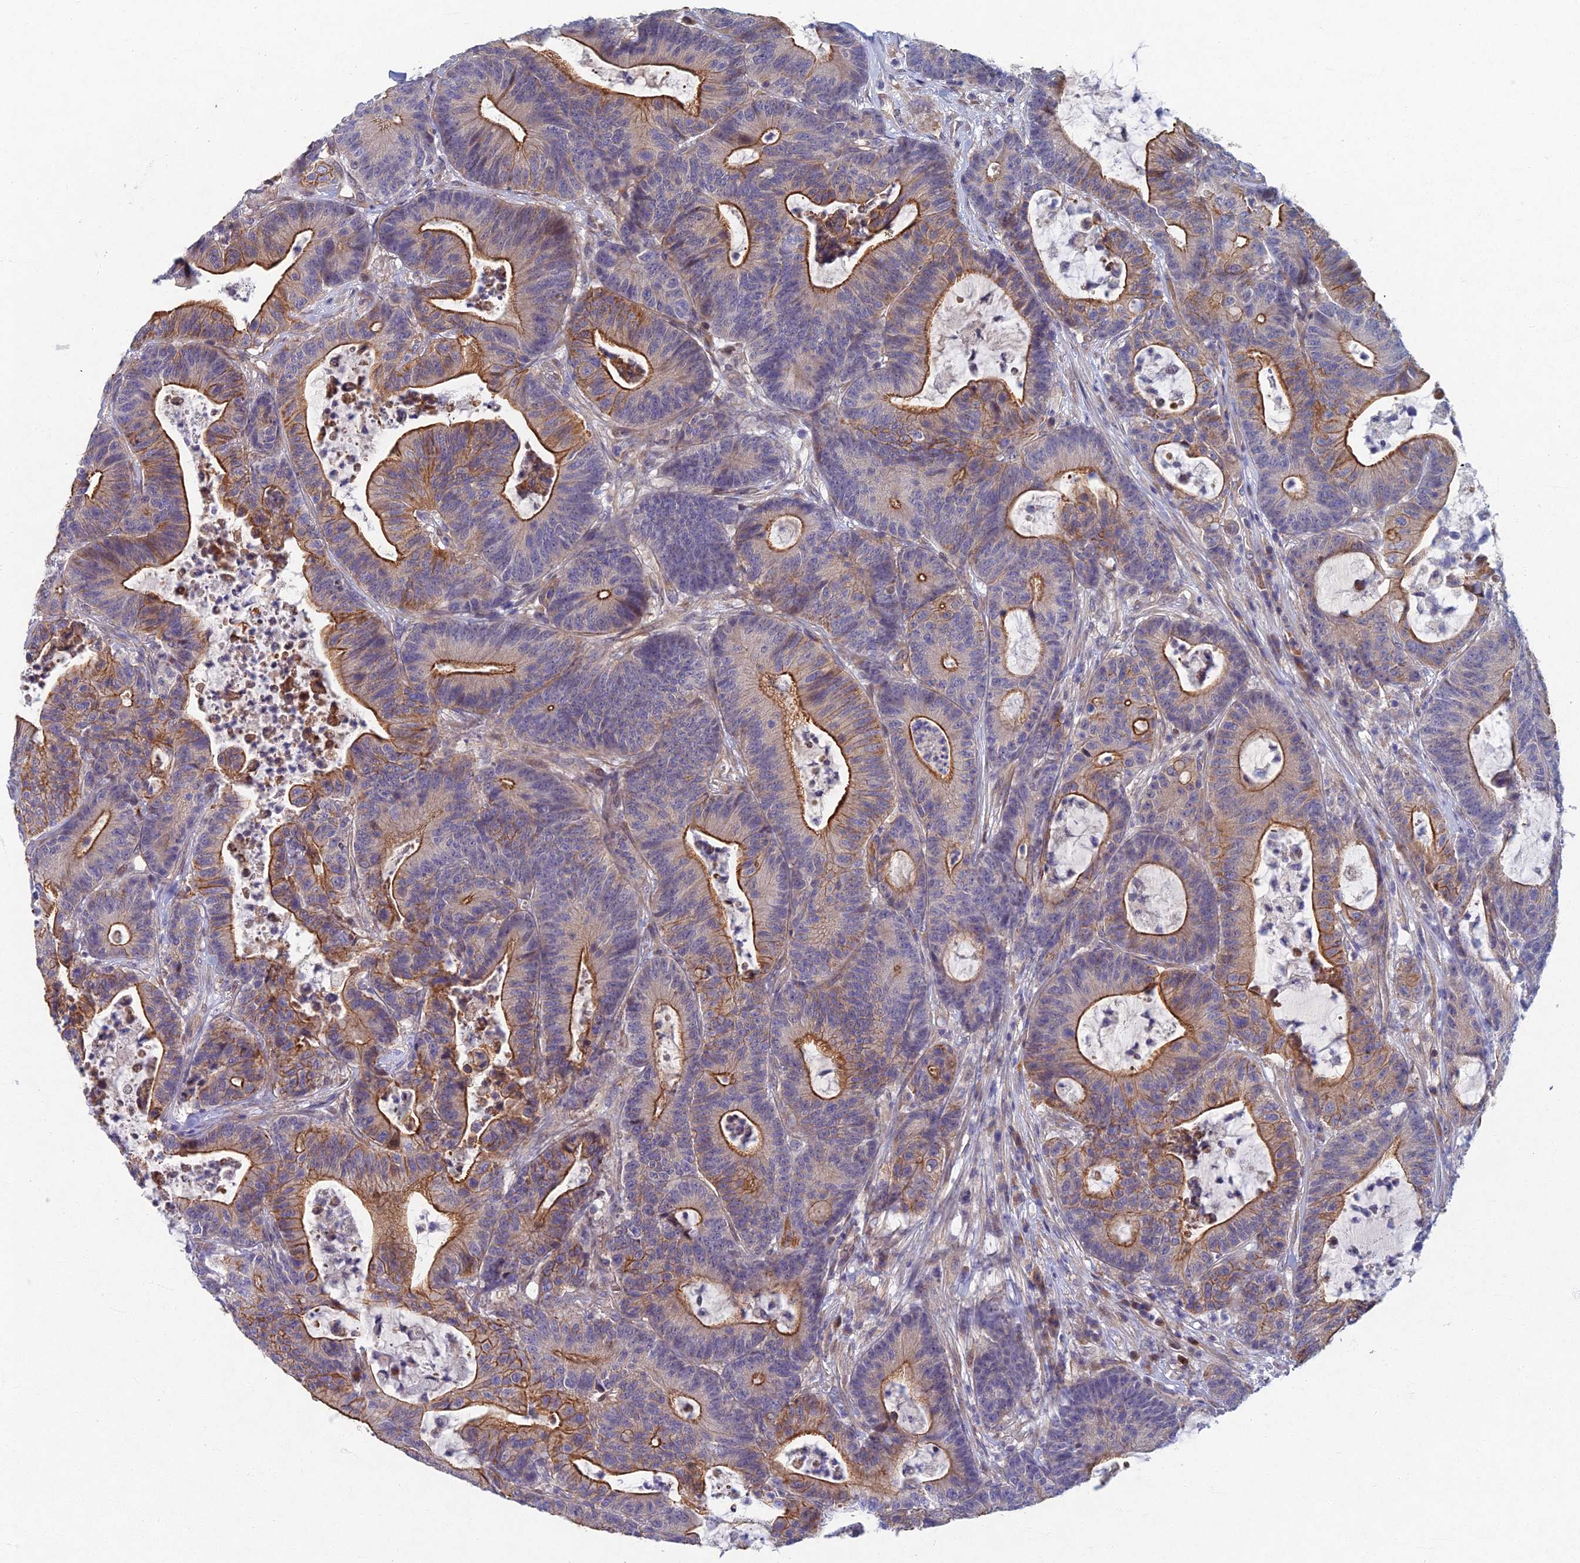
{"staining": {"intensity": "strong", "quantity": "25%-75%", "location": "cytoplasmic/membranous"}, "tissue": "colorectal cancer", "cell_type": "Tumor cells", "image_type": "cancer", "snomed": [{"axis": "morphology", "description": "Adenocarcinoma, NOS"}, {"axis": "topography", "description": "Colon"}], "caption": "Immunohistochemical staining of colorectal cancer (adenocarcinoma) displays strong cytoplasmic/membranous protein staining in approximately 25%-75% of tumor cells.", "gene": "RHBDL2", "patient": {"sex": "female", "age": 84}}